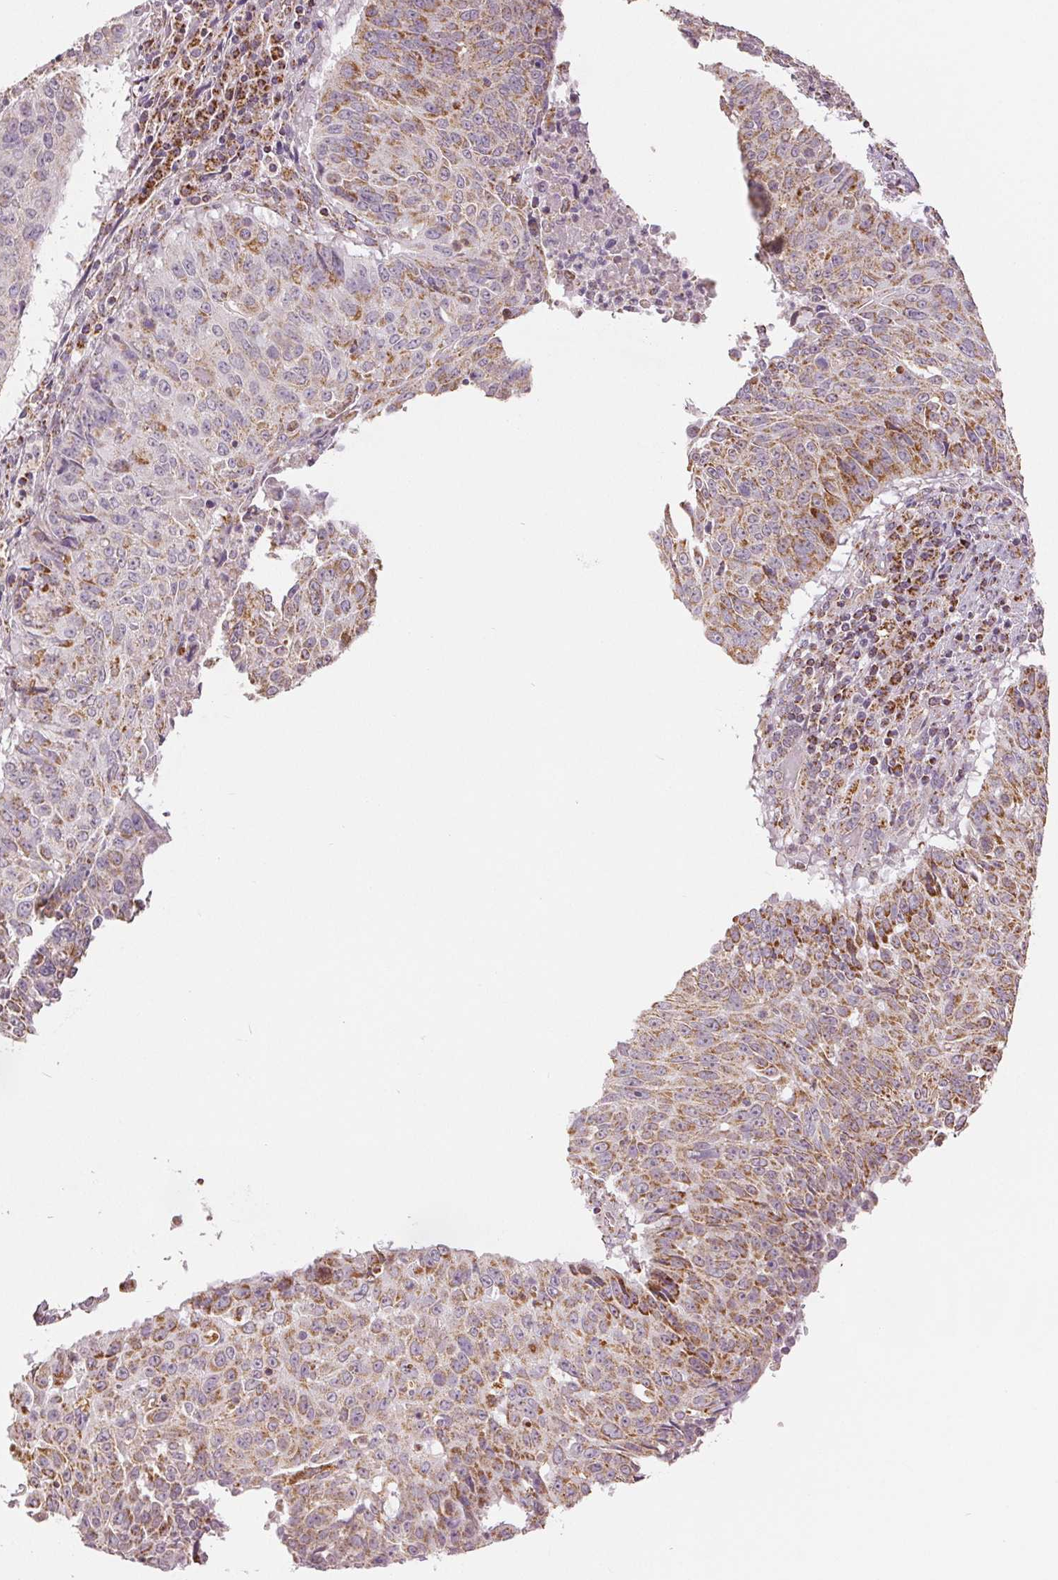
{"staining": {"intensity": "moderate", "quantity": "25%-75%", "location": "cytoplasmic/membranous"}, "tissue": "lung cancer", "cell_type": "Tumor cells", "image_type": "cancer", "snomed": [{"axis": "morphology", "description": "Normal tissue, NOS"}, {"axis": "morphology", "description": "Squamous cell carcinoma, NOS"}, {"axis": "topography", "description": "Bronchus"}, {"axis": "topography", "description": "Lung"}], "caption": "The immunohistochemical stain labels moderate cytoplasmic/membranous expression in tumor cells of lung cancer tissue. The staining was performed using DAB to visualize the protein expression in brown, while the nuclei were stained in blue with hematoxylin (Magnification: 20x).", "gene": "SDHB", "patient": {"sex": "male", "age": 64}}